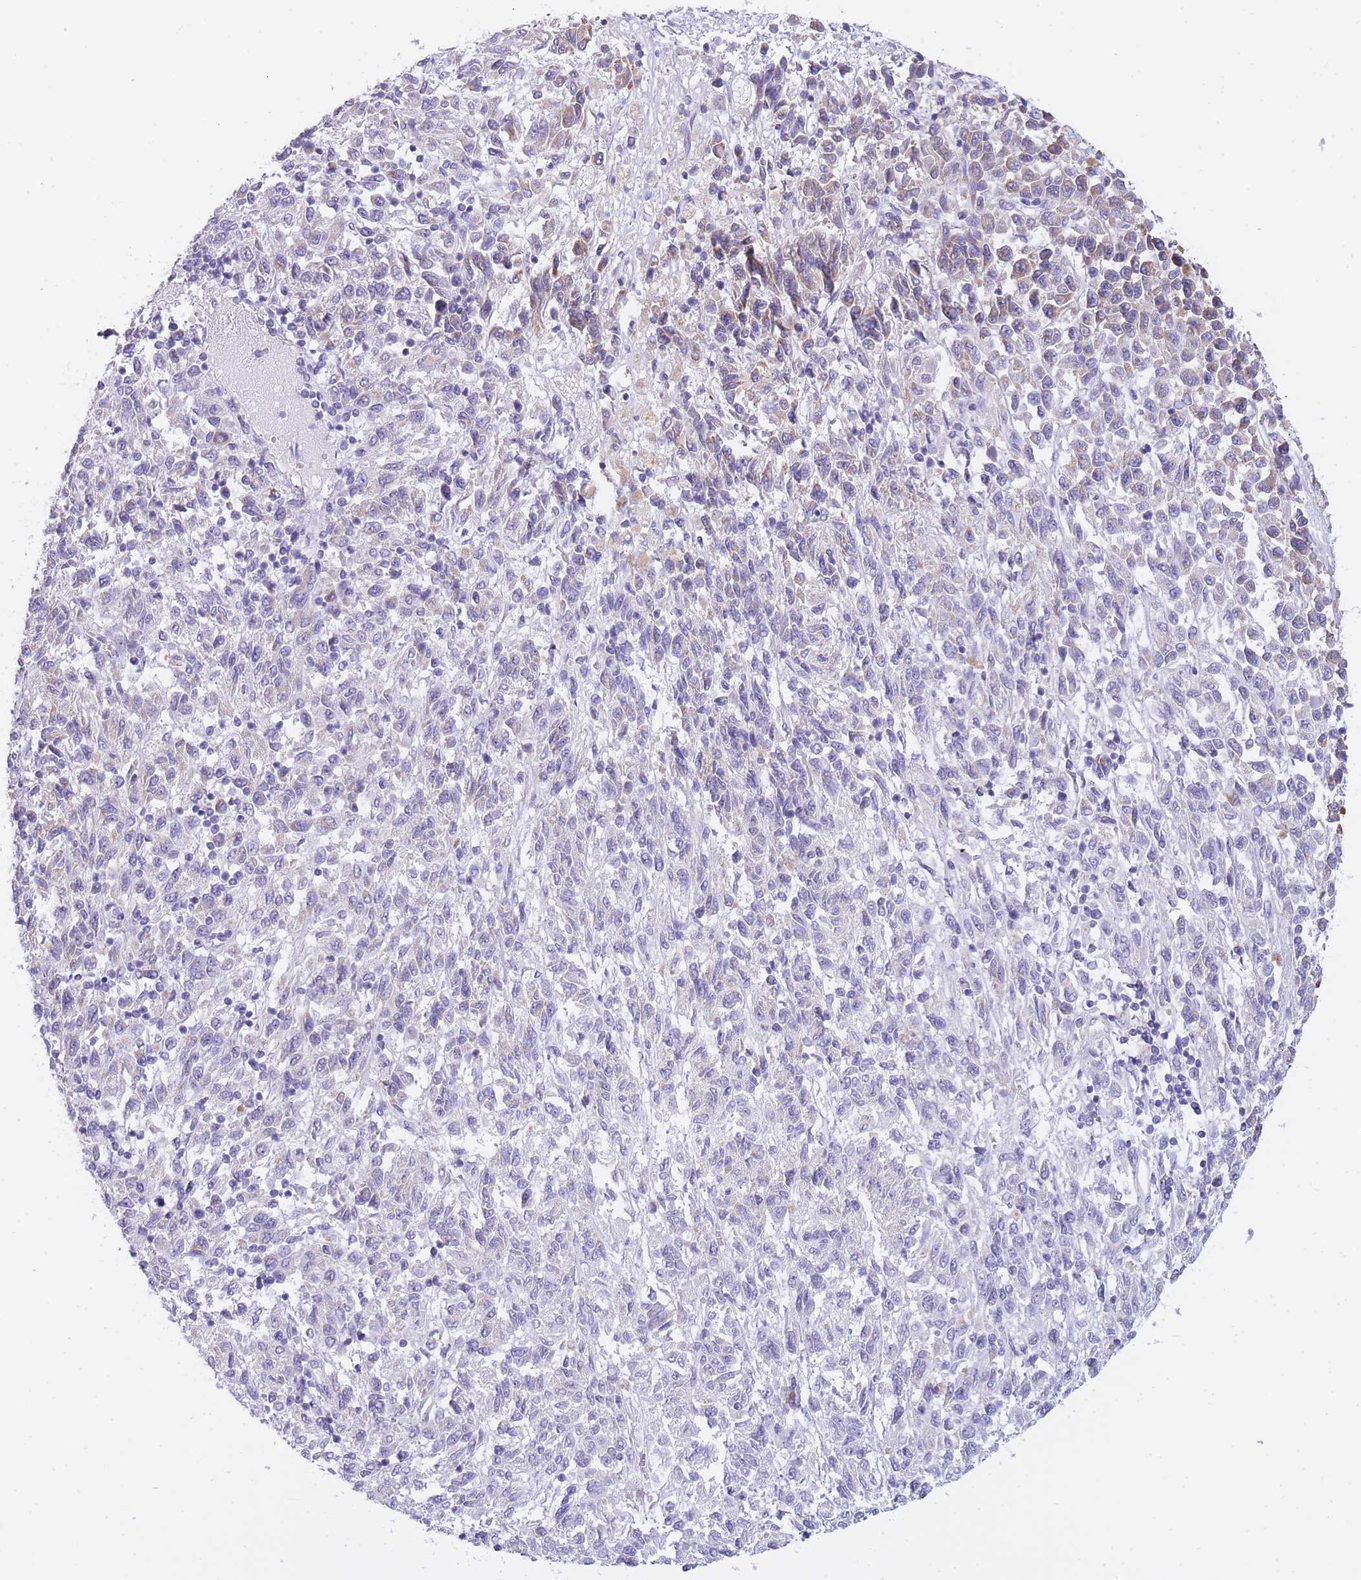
{"staining": {"intensity": "weak", "quantity": "<25%", "location": "cytoplasmic/membranous"}, "tissue": "melanoma", "cell_type": "Tumor cells", "image_type": "cancer", "snomed": [{"axis": "morphology", "description": "Malignant melanoma, Metastatic site"}, {"axis": "topography", "description": "Lung"}], "caption": "Tumor cells are negative for brown protein staining in melanoma.", "gene": "FRAT2", "patient": {"sex": "male", "age": 64}}